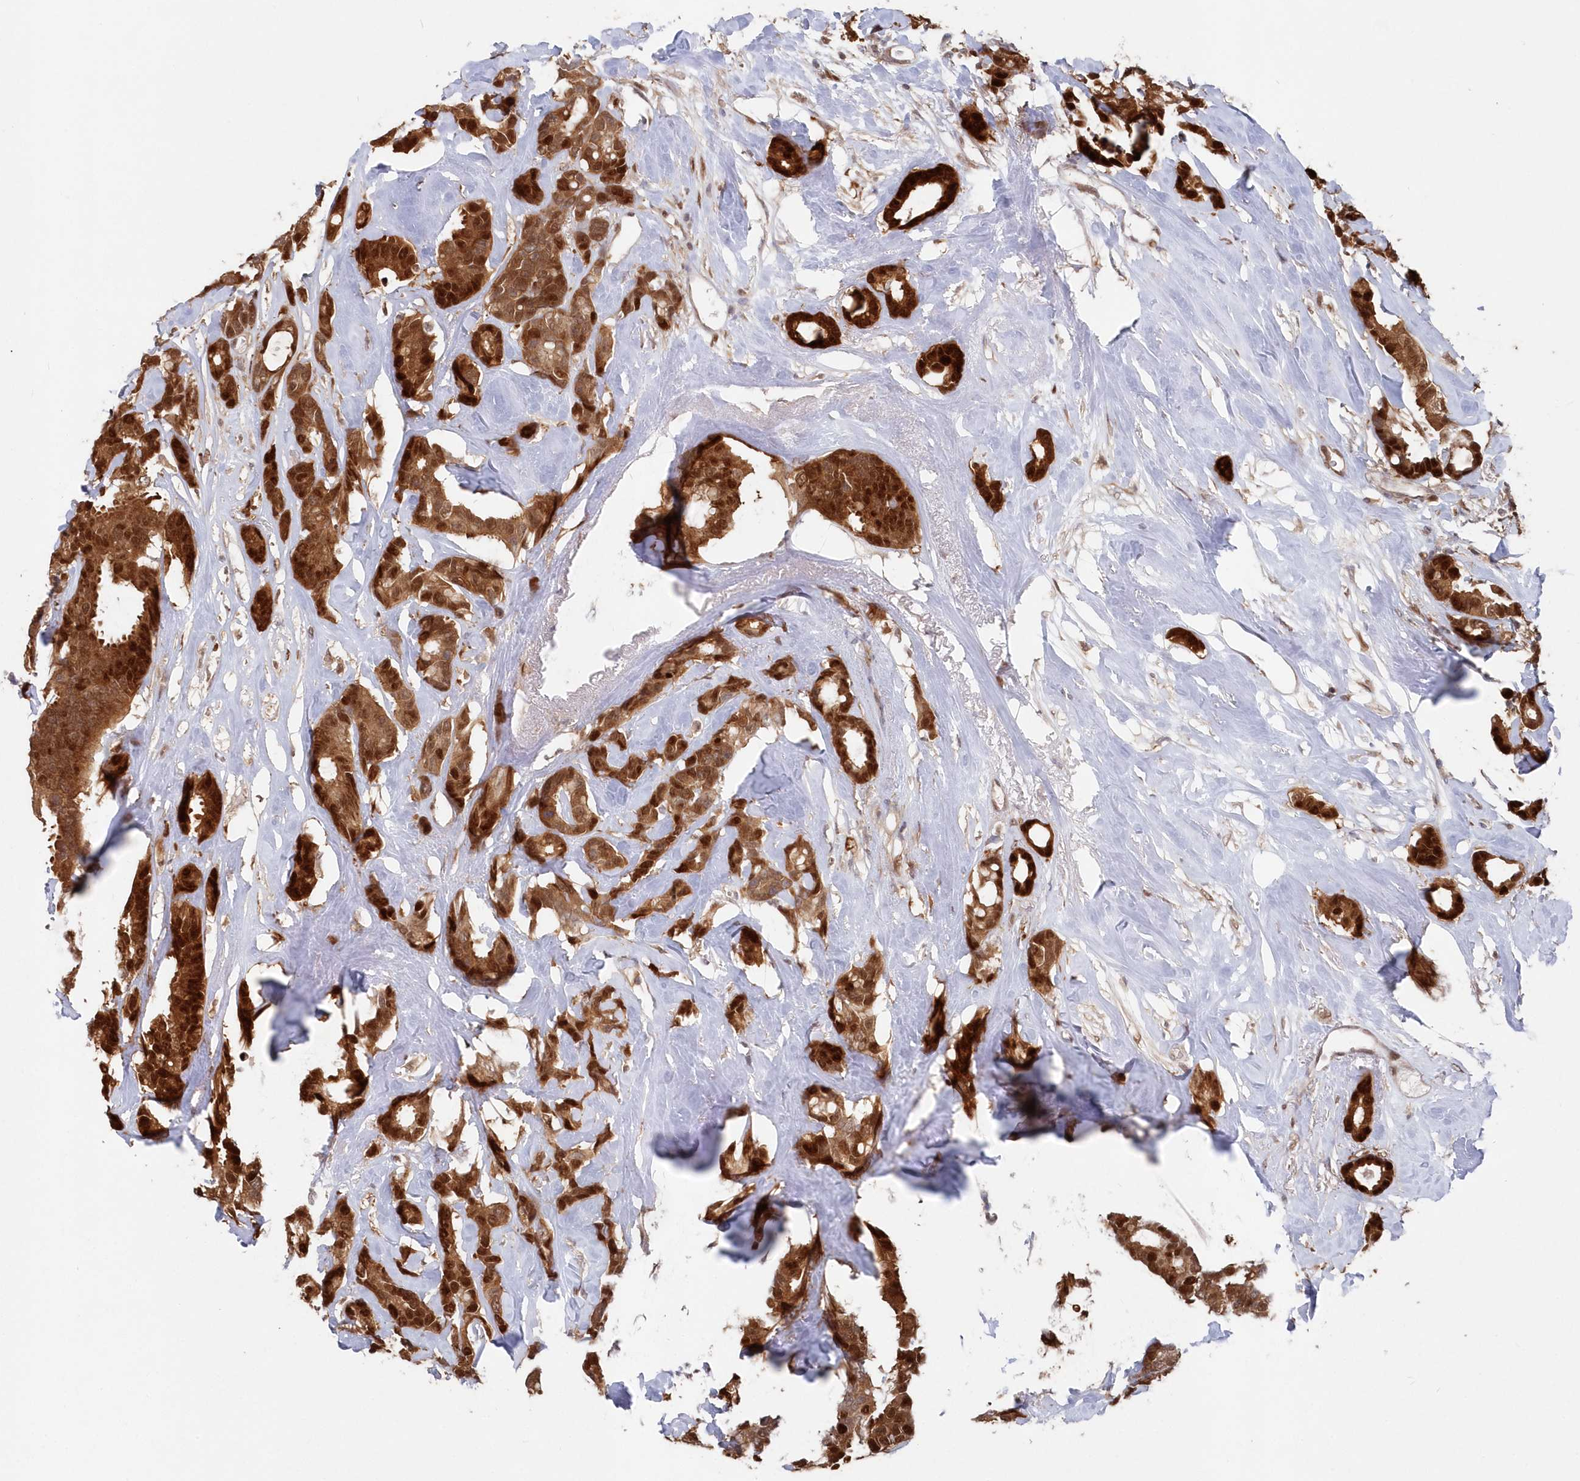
{"staining": {"intensity": "strong", "quantity": ">75%", "location": "cytoplasmic/membranous,nuclear"}, "tissue": "breast cancer", "cell_type": "Tumor cells", "image_type": "cancer", "snomed": [{"axis": "morphology", "description": "Duct carcinoma"}, {"axis": "topography", "description": "Breast"}], "caption": "Tumor cells exhibit high levels of strong cytoplasmic/membranous and nuclear staining in approximately >75% of cells in human breast intraductal carcinoma.", "gene": "ABHD14B", "patient": {"sex": "female", "age": 87}}